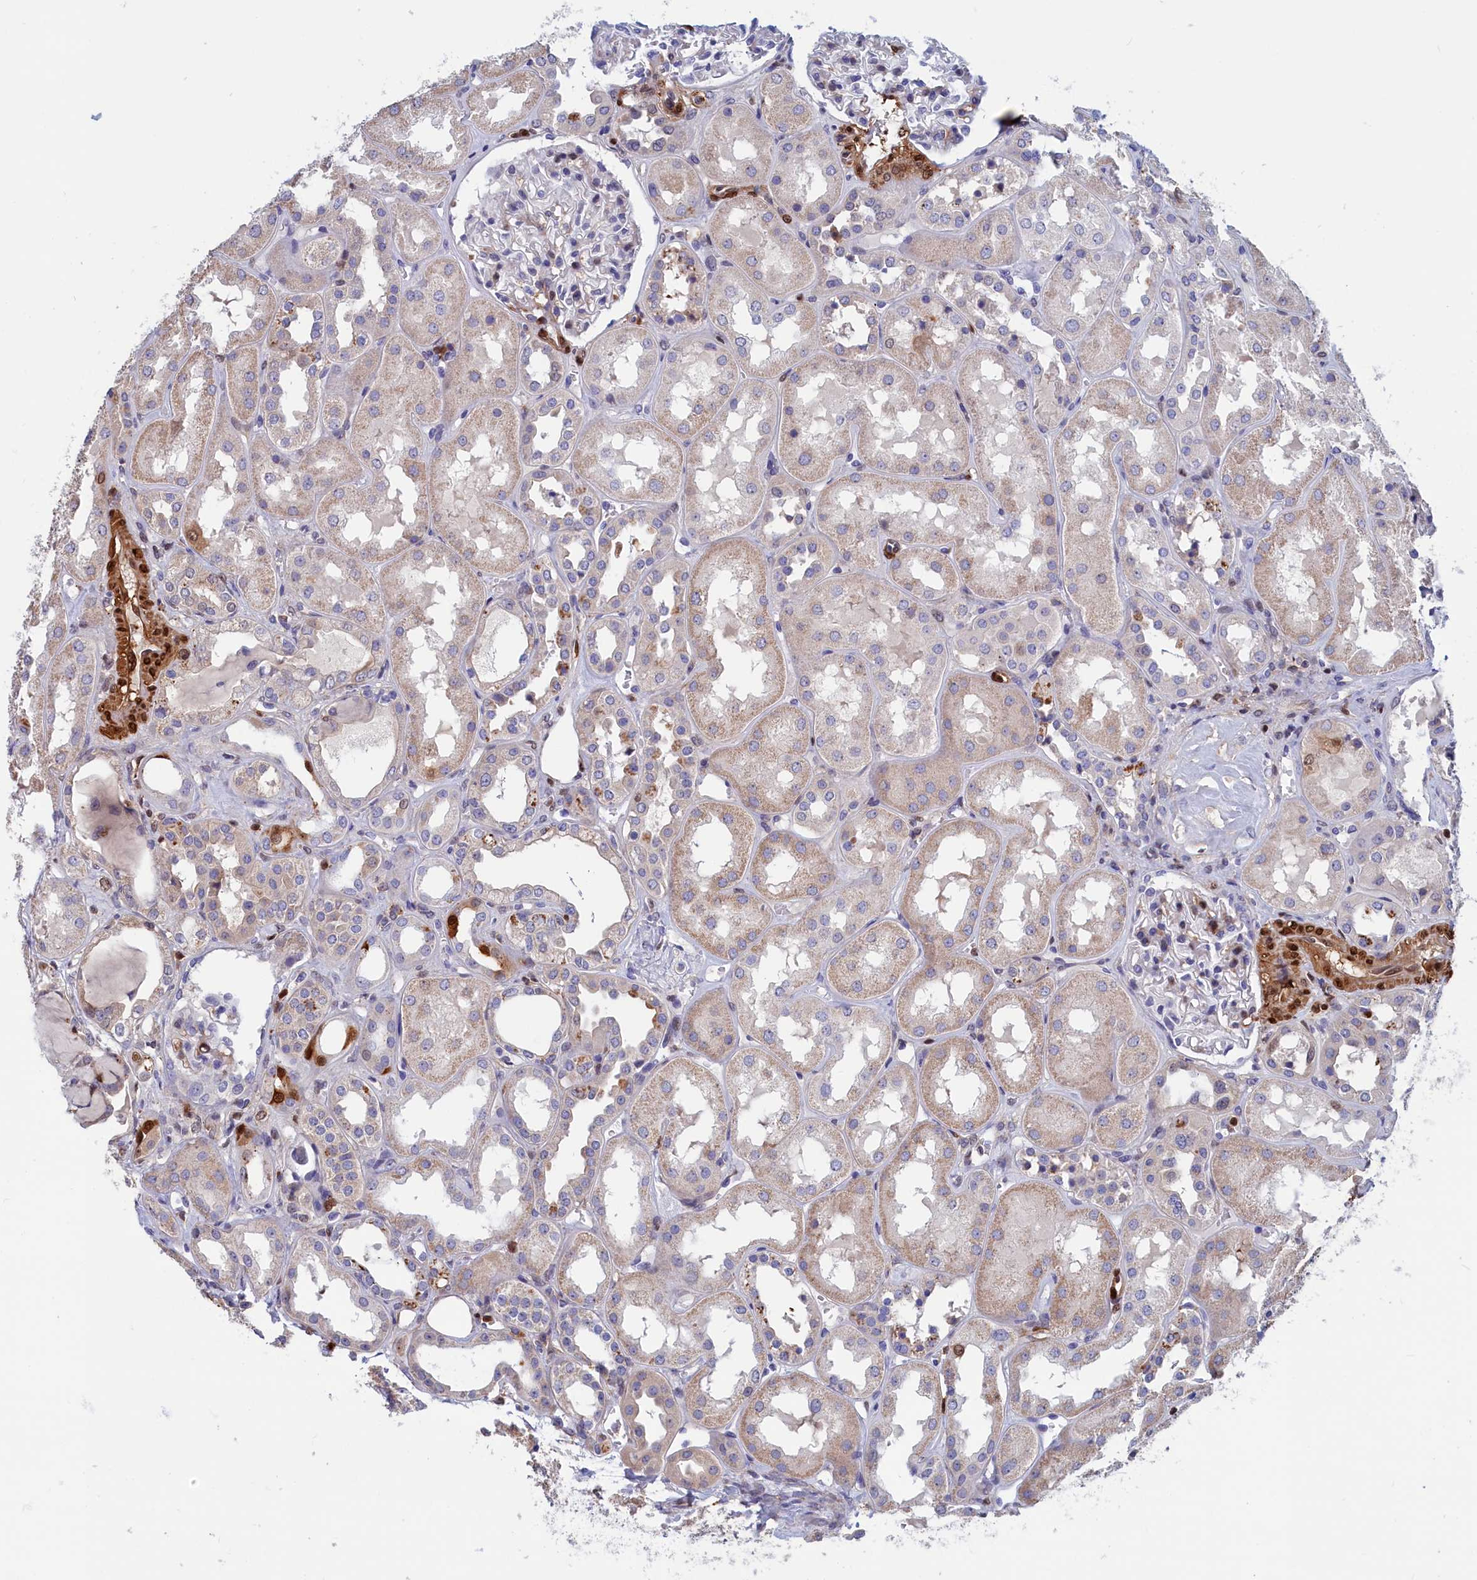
{"staining": {"intensity": "moderate", "quantity": "<25%", "location": "nuclear"}, "tissue": "kidney", "cell_type": "Cells in glomeruli", "image_type": "normal", "snomed": [{"axis": "morphology", "description": "Normal tissue, NOS"}, {"axis": "topography", "description": "Kidney"}], "caption": "Moderate nuclear protein expression is seen in about <25% of cells in glomeruli in kidney.", "gene": "CRIP1", "patient": {"sex": "male", "age": 70}}